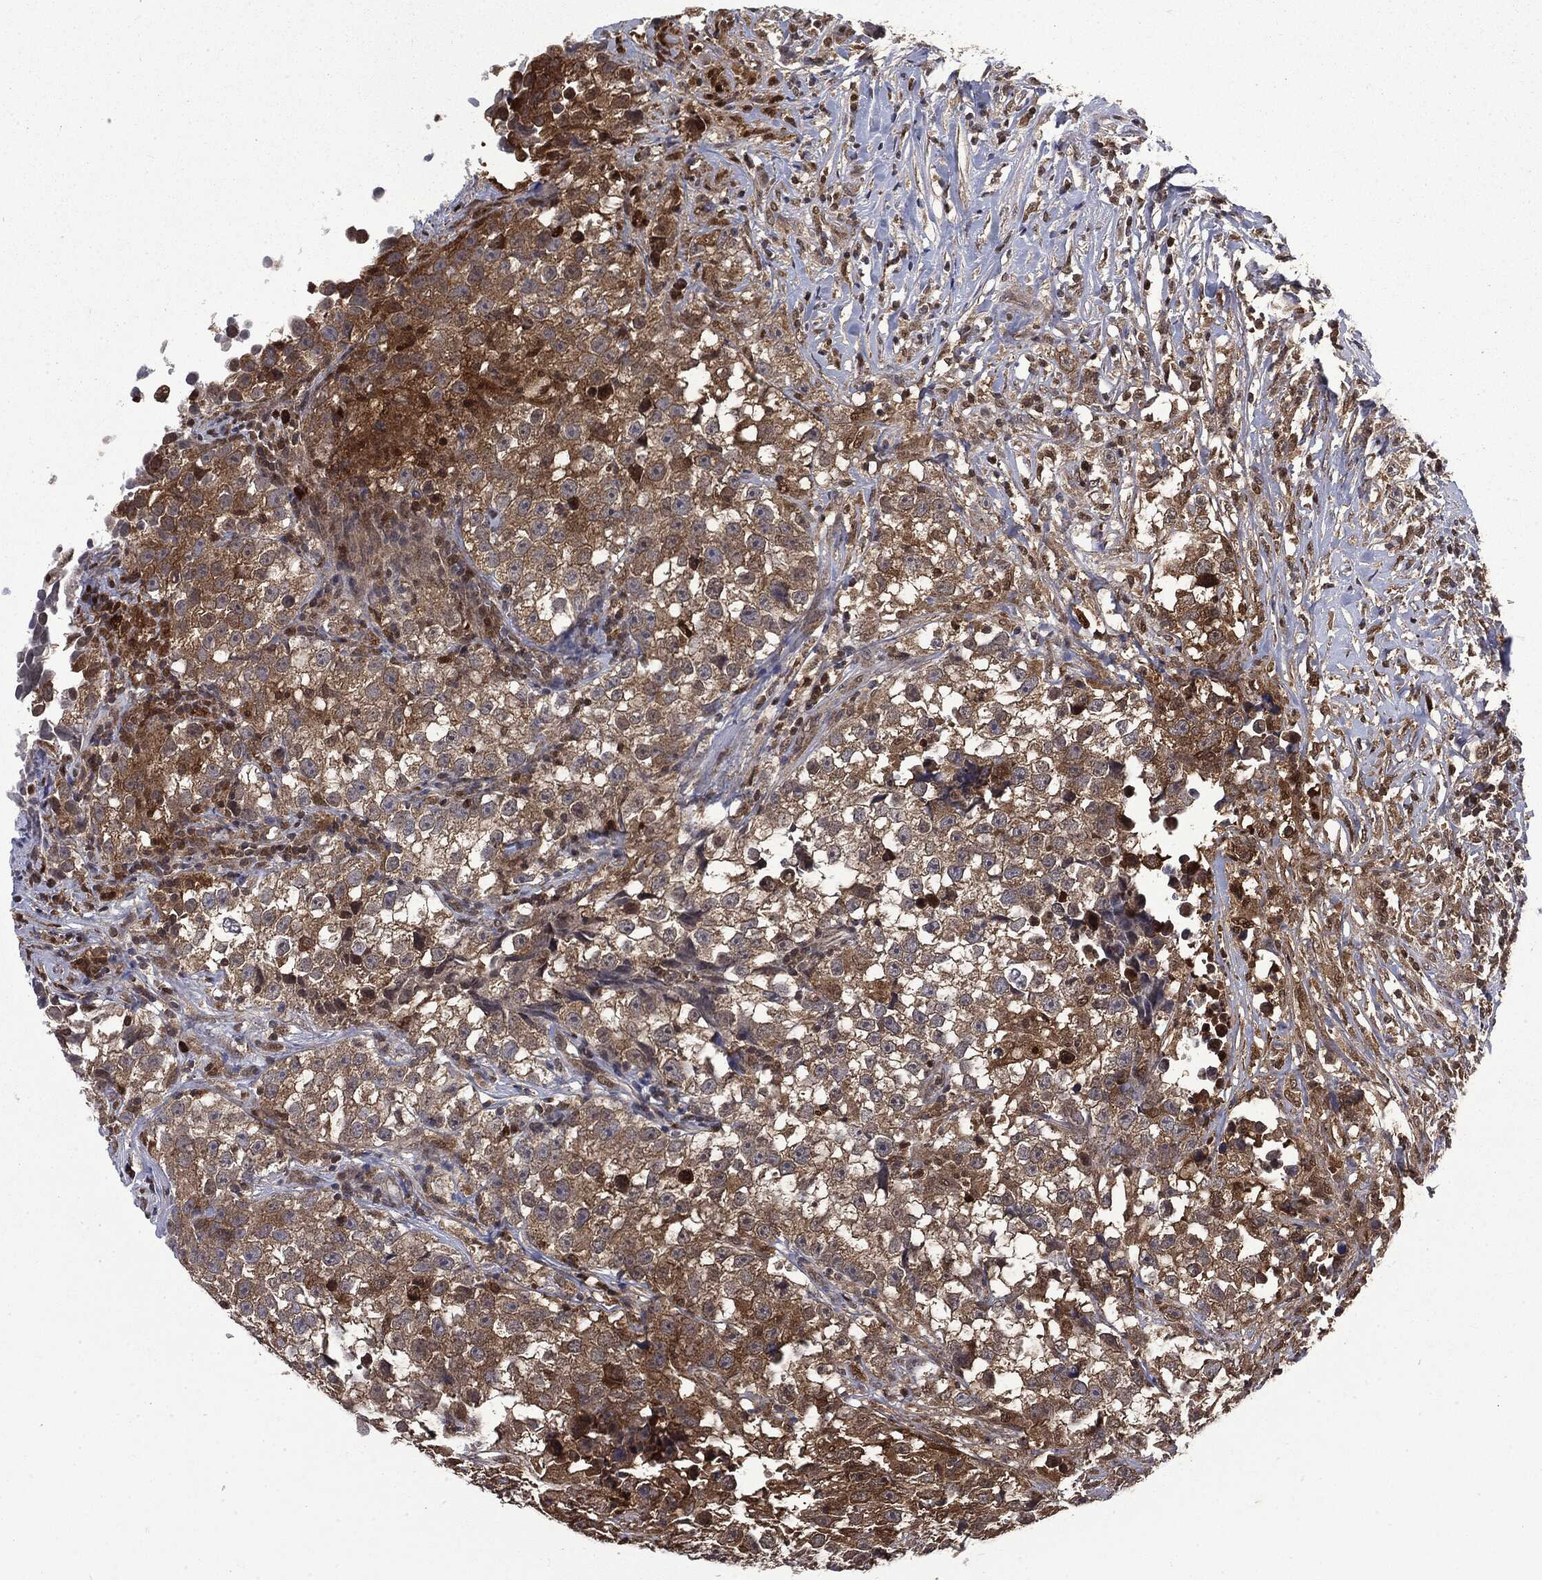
{"staining": {"intensity": "moderate", "quantity": ">75%", "location": "cytoplasmic/membranous"}, "tissue": "testis cancer", "cell_type": "Tumor cells", "image_type": "cancer", "snomed": [{"axis": "morphology", "description": "Seminoma, NOS"}, {"axis": "topography", "description": "Testis"}], "caption": "Testis cancer stained for a protein (brown) exhibits moderate cytoplasmic/membranous positive staining in approximately >75% of tumor cells.", "gene": "GPI", "patient": {"sex": "male", "age": 46}}